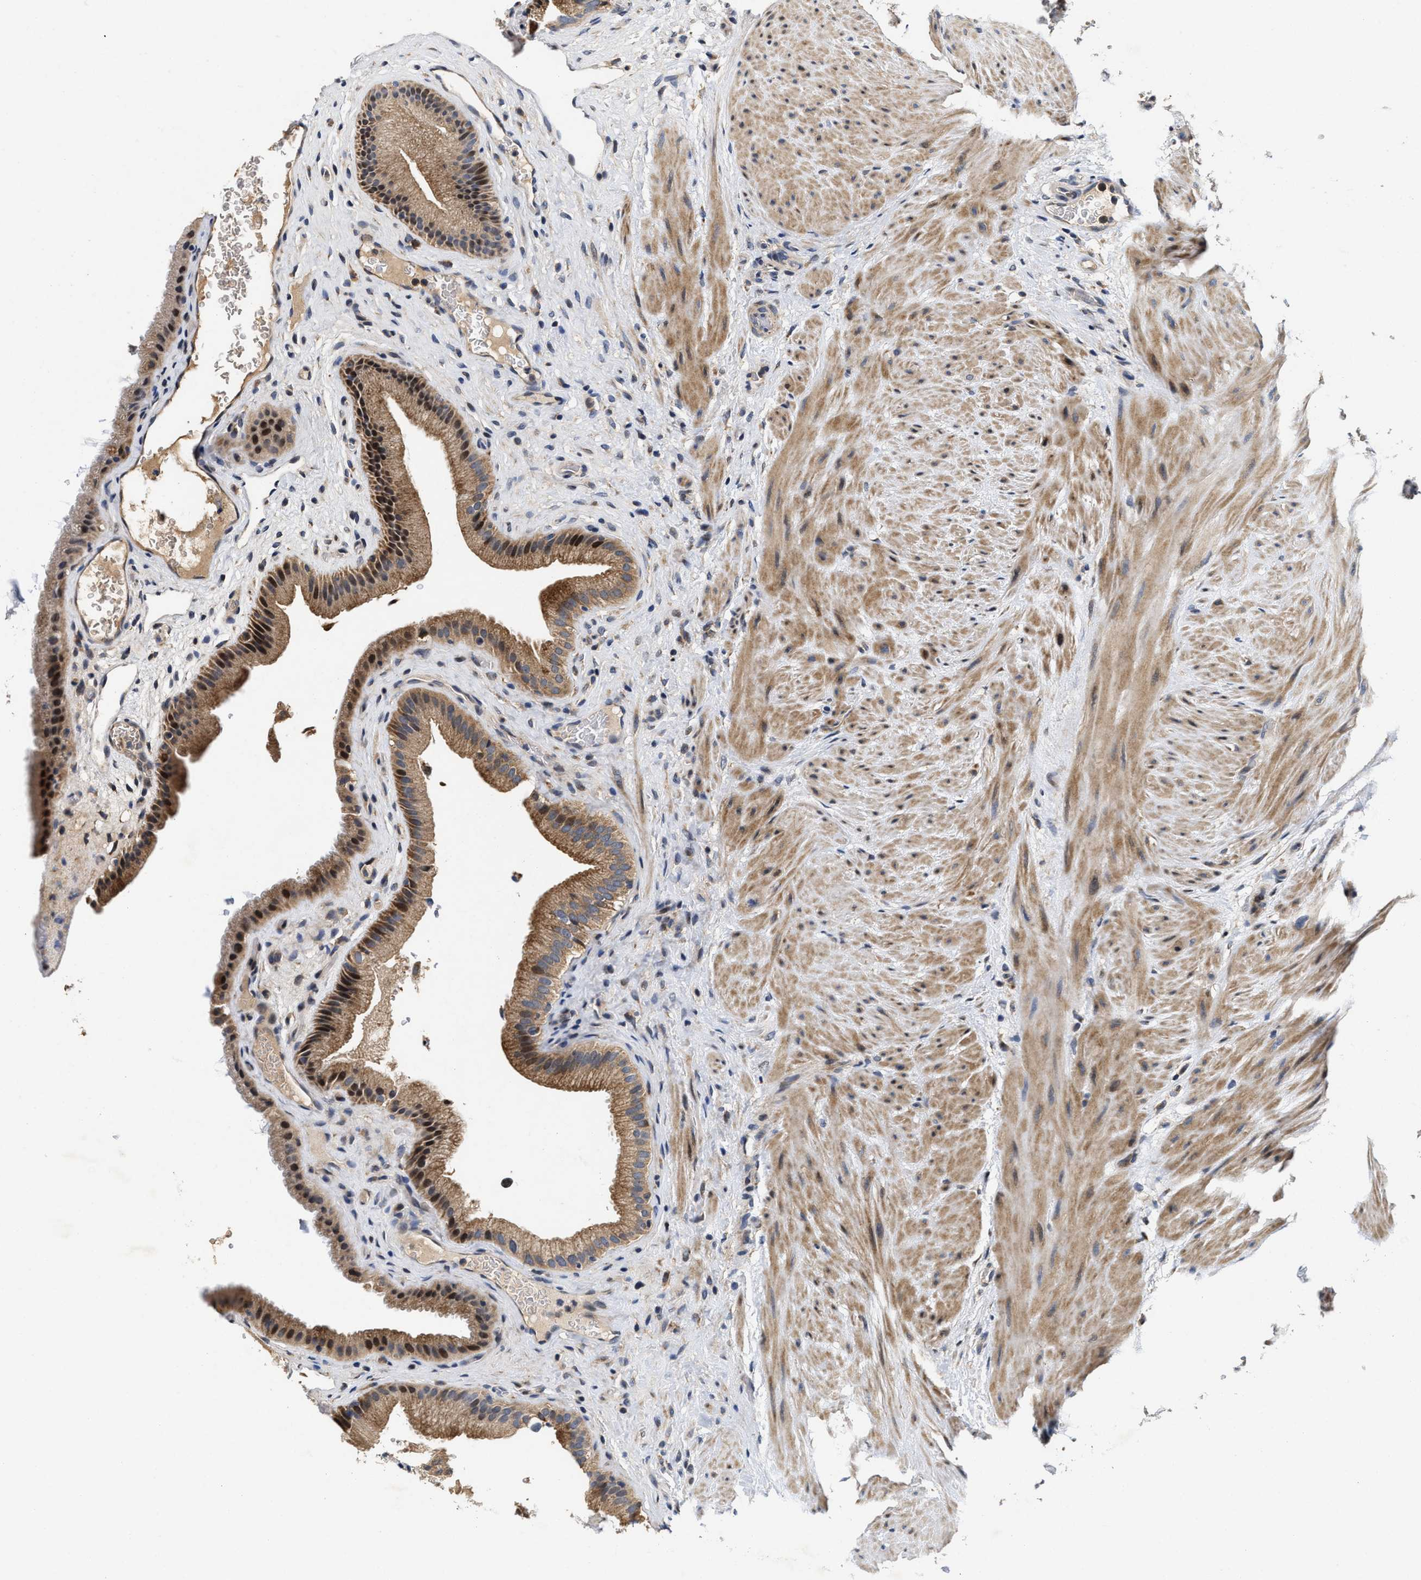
{"staining": {"intensity": "moderate", "quantity": ">75%", "location": "cytoplasmic/membranous,nuclear"}, "tissue": "gallbladder", "cell_type": "Glandular cells", "image_type": "normal", "snomed": [{"axis": "morphology", "description": "Normal tissue, NOS"}, {"axis": "topography", "description": "Gallbladder"}], "caption": "Immunohistochemical staining of benign gallbladder demonstrates >75% levels of moderate cytoplasmic/membranous,nuclear protein staining in about >75% of glandular cells.", "gene": "SCYL2", "patient": {"sex": "male", "age": 49}}